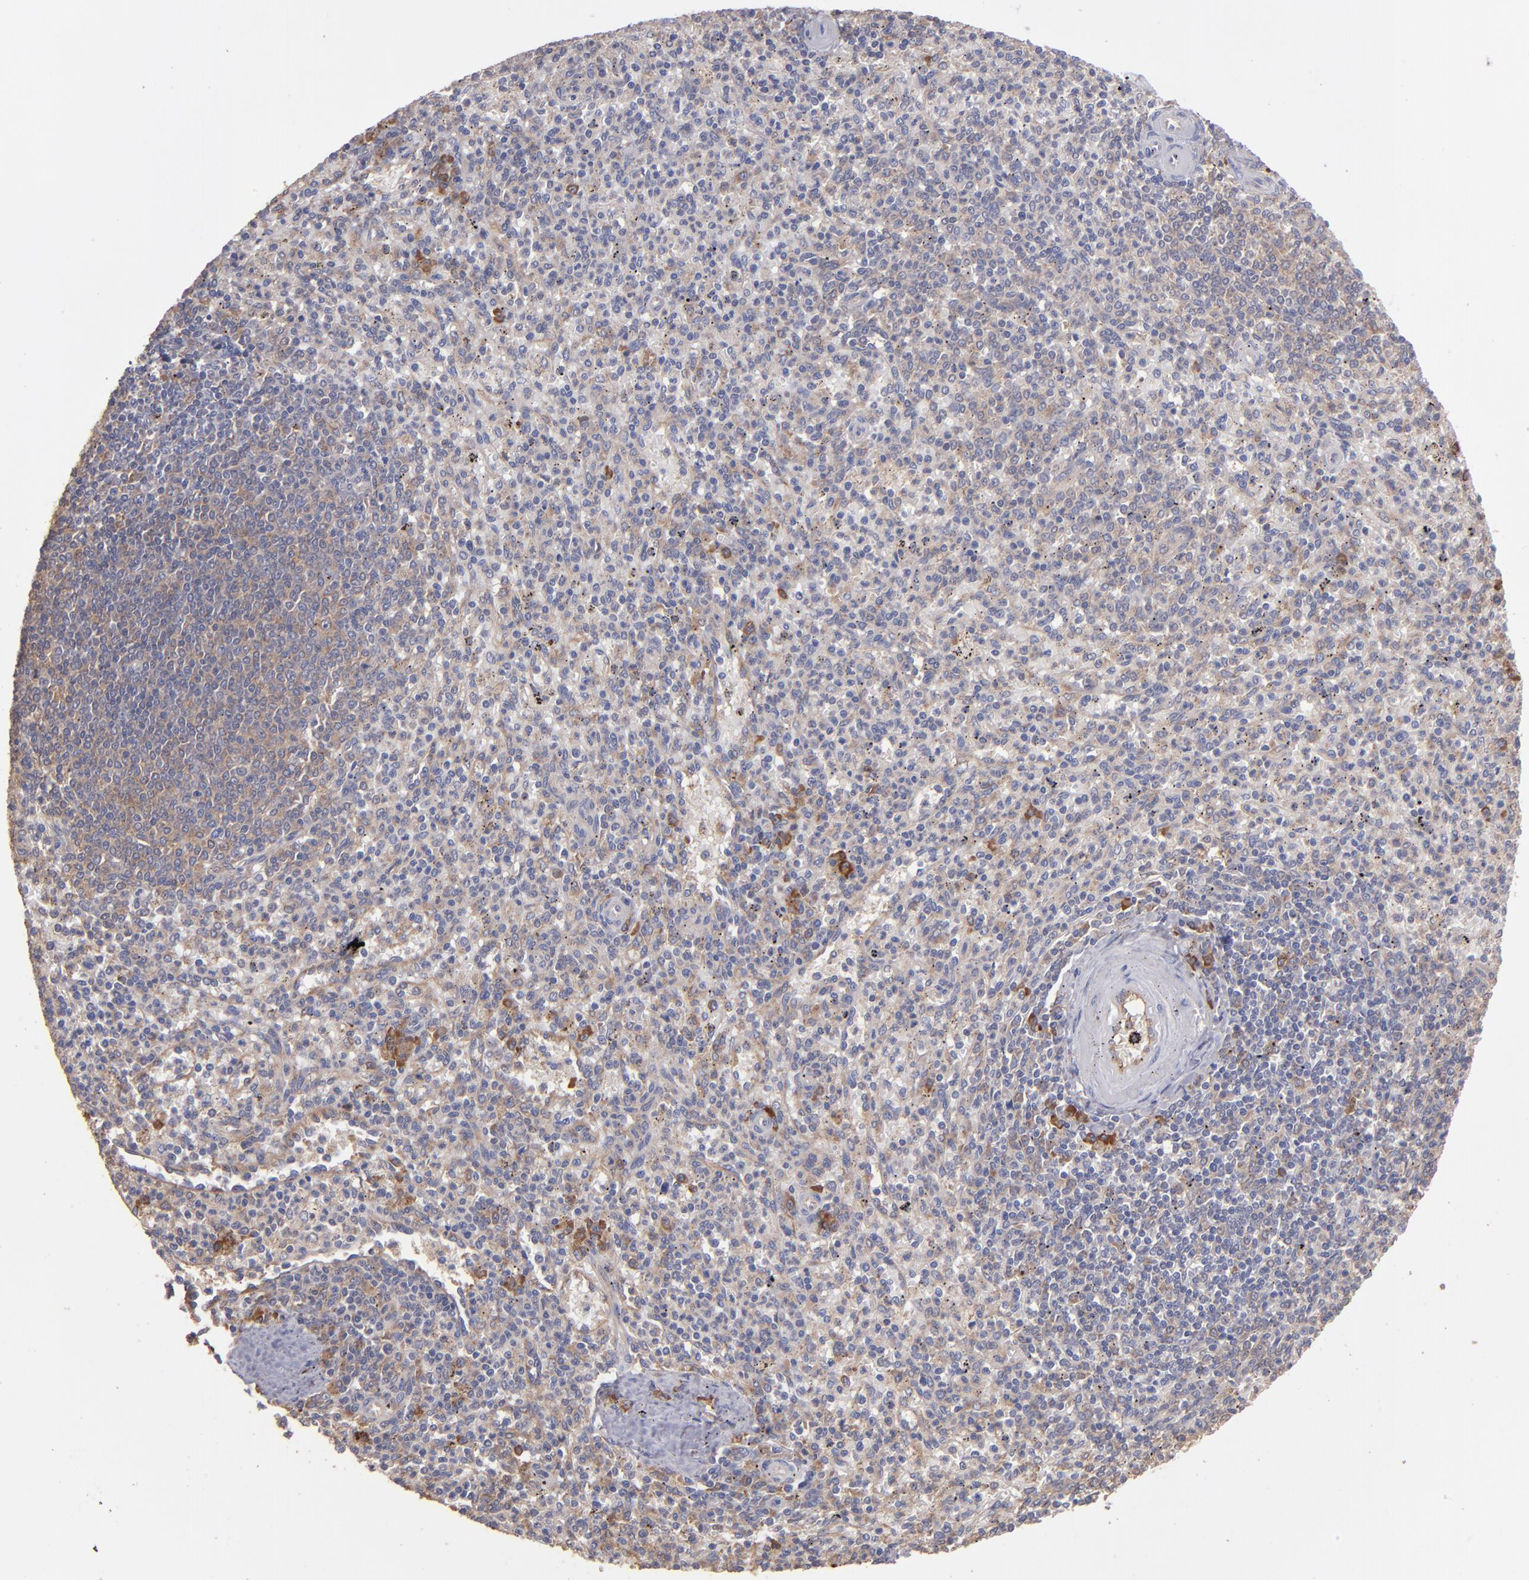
{"staining": {"intensity": "weak", "quantity": "<25%", "location": "cytoplasmic/membranous"}, "tissue": "spleen", "cell_type": "Cells in red pulp", "image_type": "normal", "snomed": [{"axis": "morphology", "description": "Normal tissue, NOS"}, {"axis": "topography", "description": "Spleen"}], "caption": "The histopathology image reveals no staining of cells in red pulp in normal spleen. The staining was performed using DAB (3,3'-diaminobenzidine) to visualize the protein expression in brown, while the nuclei were stained in blue with hematoxylin (Magnification: 20x).", "gene": "NFKBIE", "patient": {"sex": "male", "age": 72}}